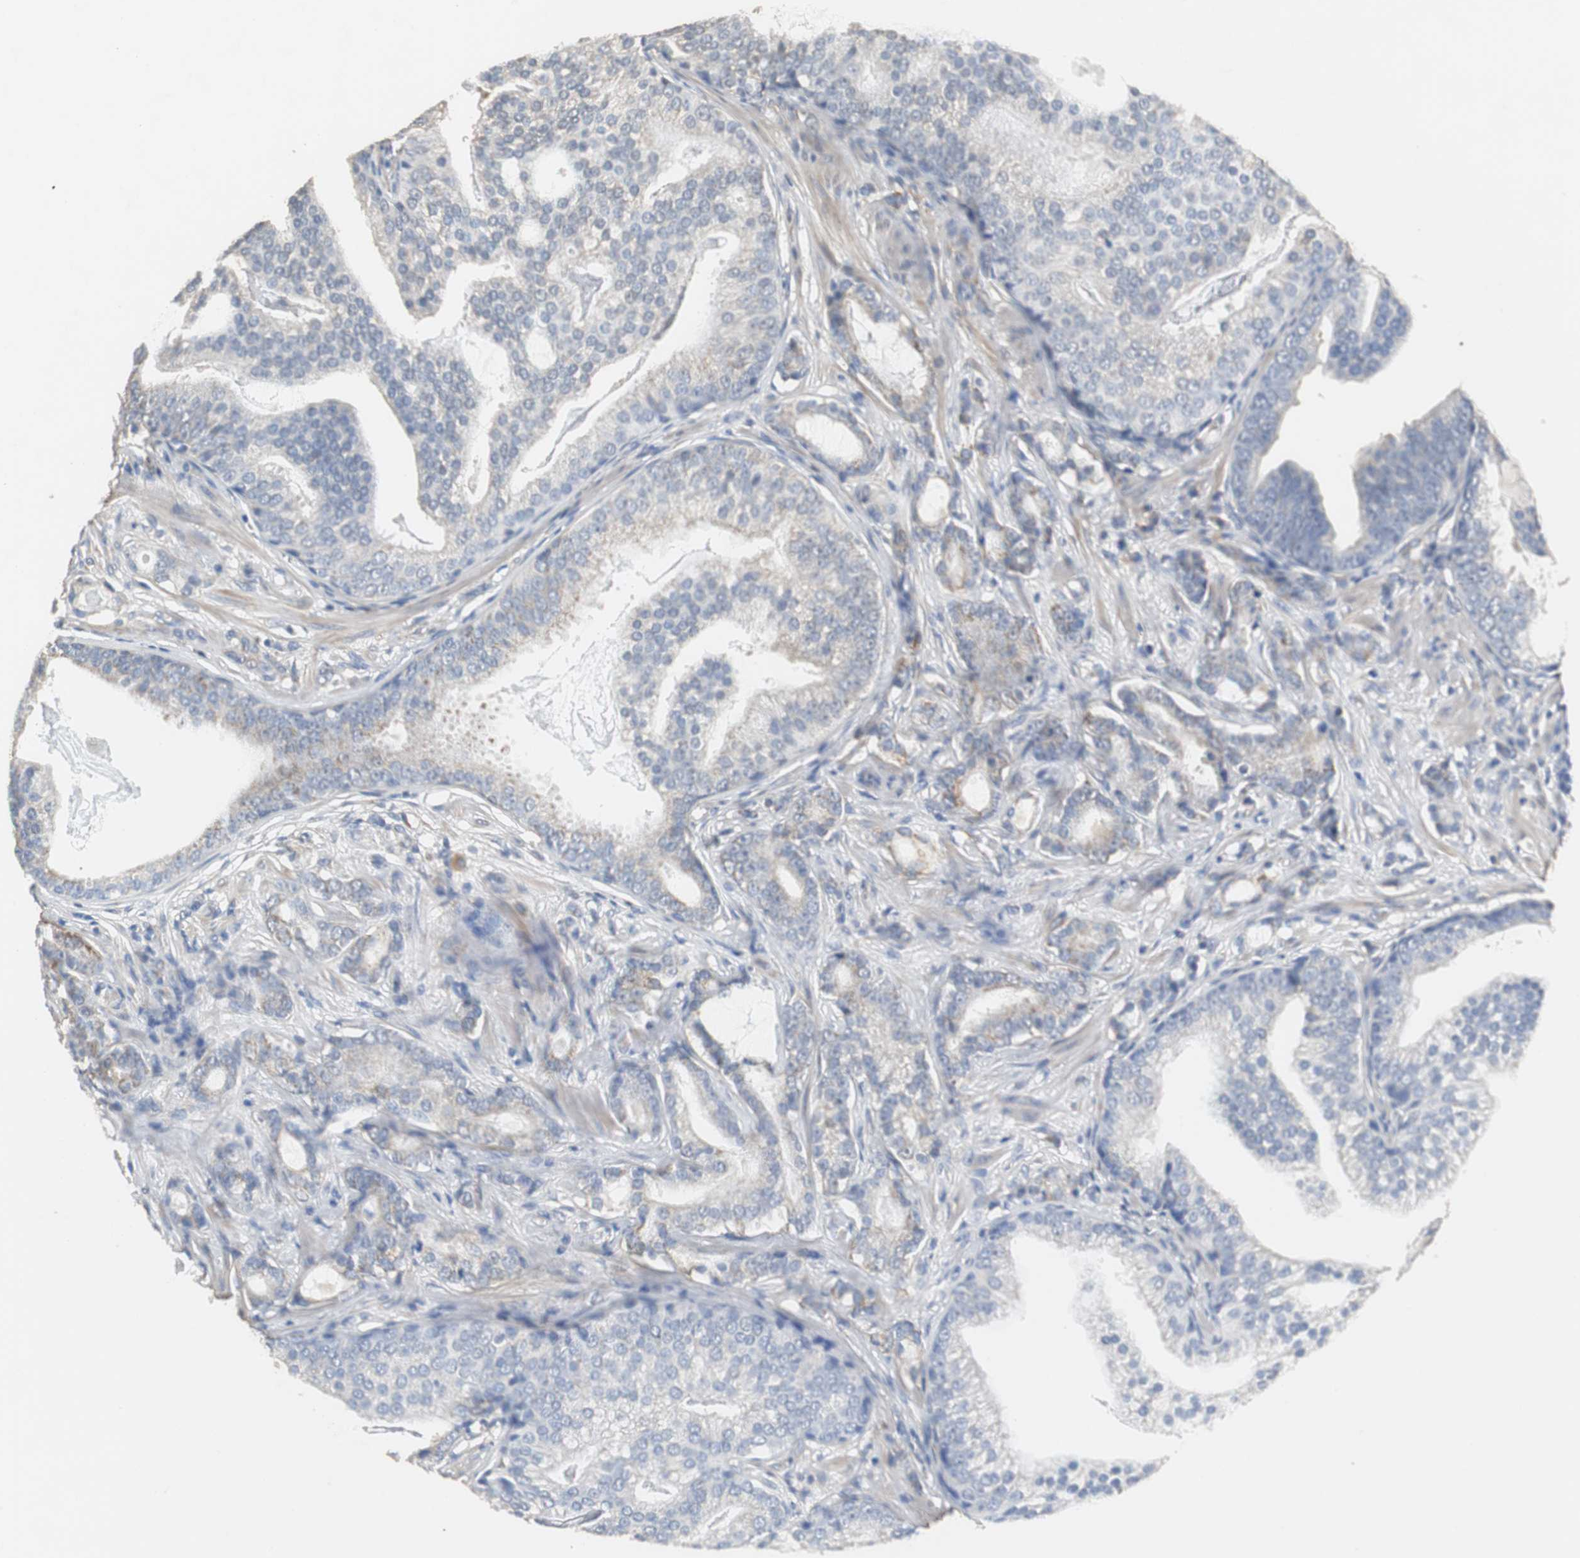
{"staining": {"intensity": "weak", "quantity": "<25%", "location": "cytoplasmic/membranous"}, "tissue": "prostate cancer", "cell_type": "Tumor cells", "image_type": "cancer", "snomed": [{"axis": "morphology", "description": "Adenocarcinoma, Low grade"}, {"axis": "topography", "description": "Prostate"}], "caption": "IHC micrograph of human adenocarcinoma (low-grade) (prostate) stained for a protein (brown), which shows no staining in tumor cells.", "gene": "HMGCL", "patient": {"sex": "male", "age": 58}}